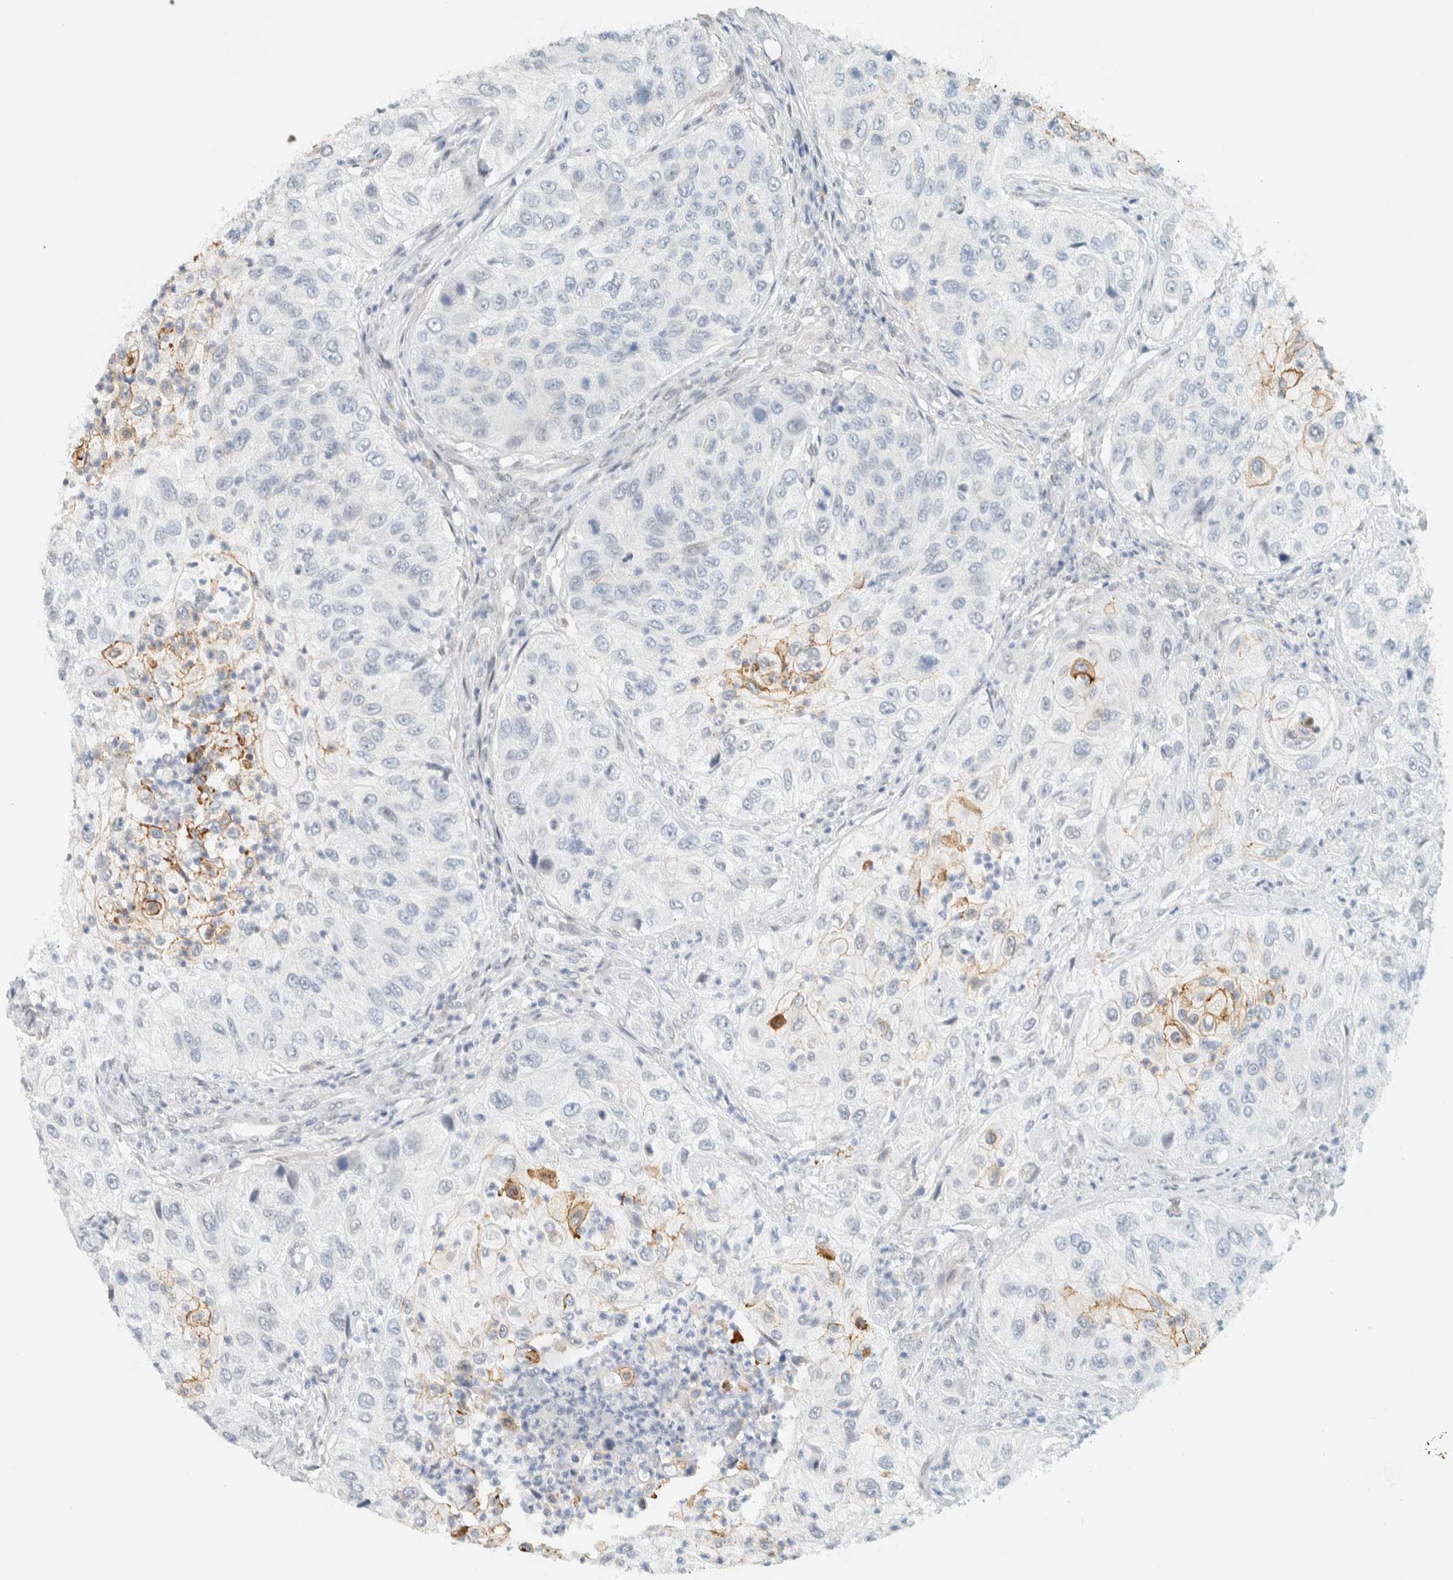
{"staining": {"intensity": "moderate", "quantity": "<25%", "location": "cytoplasmic/membranous"}, "tissue": "urothelial cancer", "cell_type": "Tumor cells", "image_type": "cancer", "snomed": [{"axis": "morphology", "description": "Urothelial carcinoma, High grade"}, {"axis": "topography", "description": "Urinary bladder"}], "caption": "Urothelial cancer stained with a brown dye shows moderate cytoplasmic/membranous positive staining in about <25% of tumor cells.", "gene": "C1QTNF12", "patient": {"sex": "female", "age": 60}}